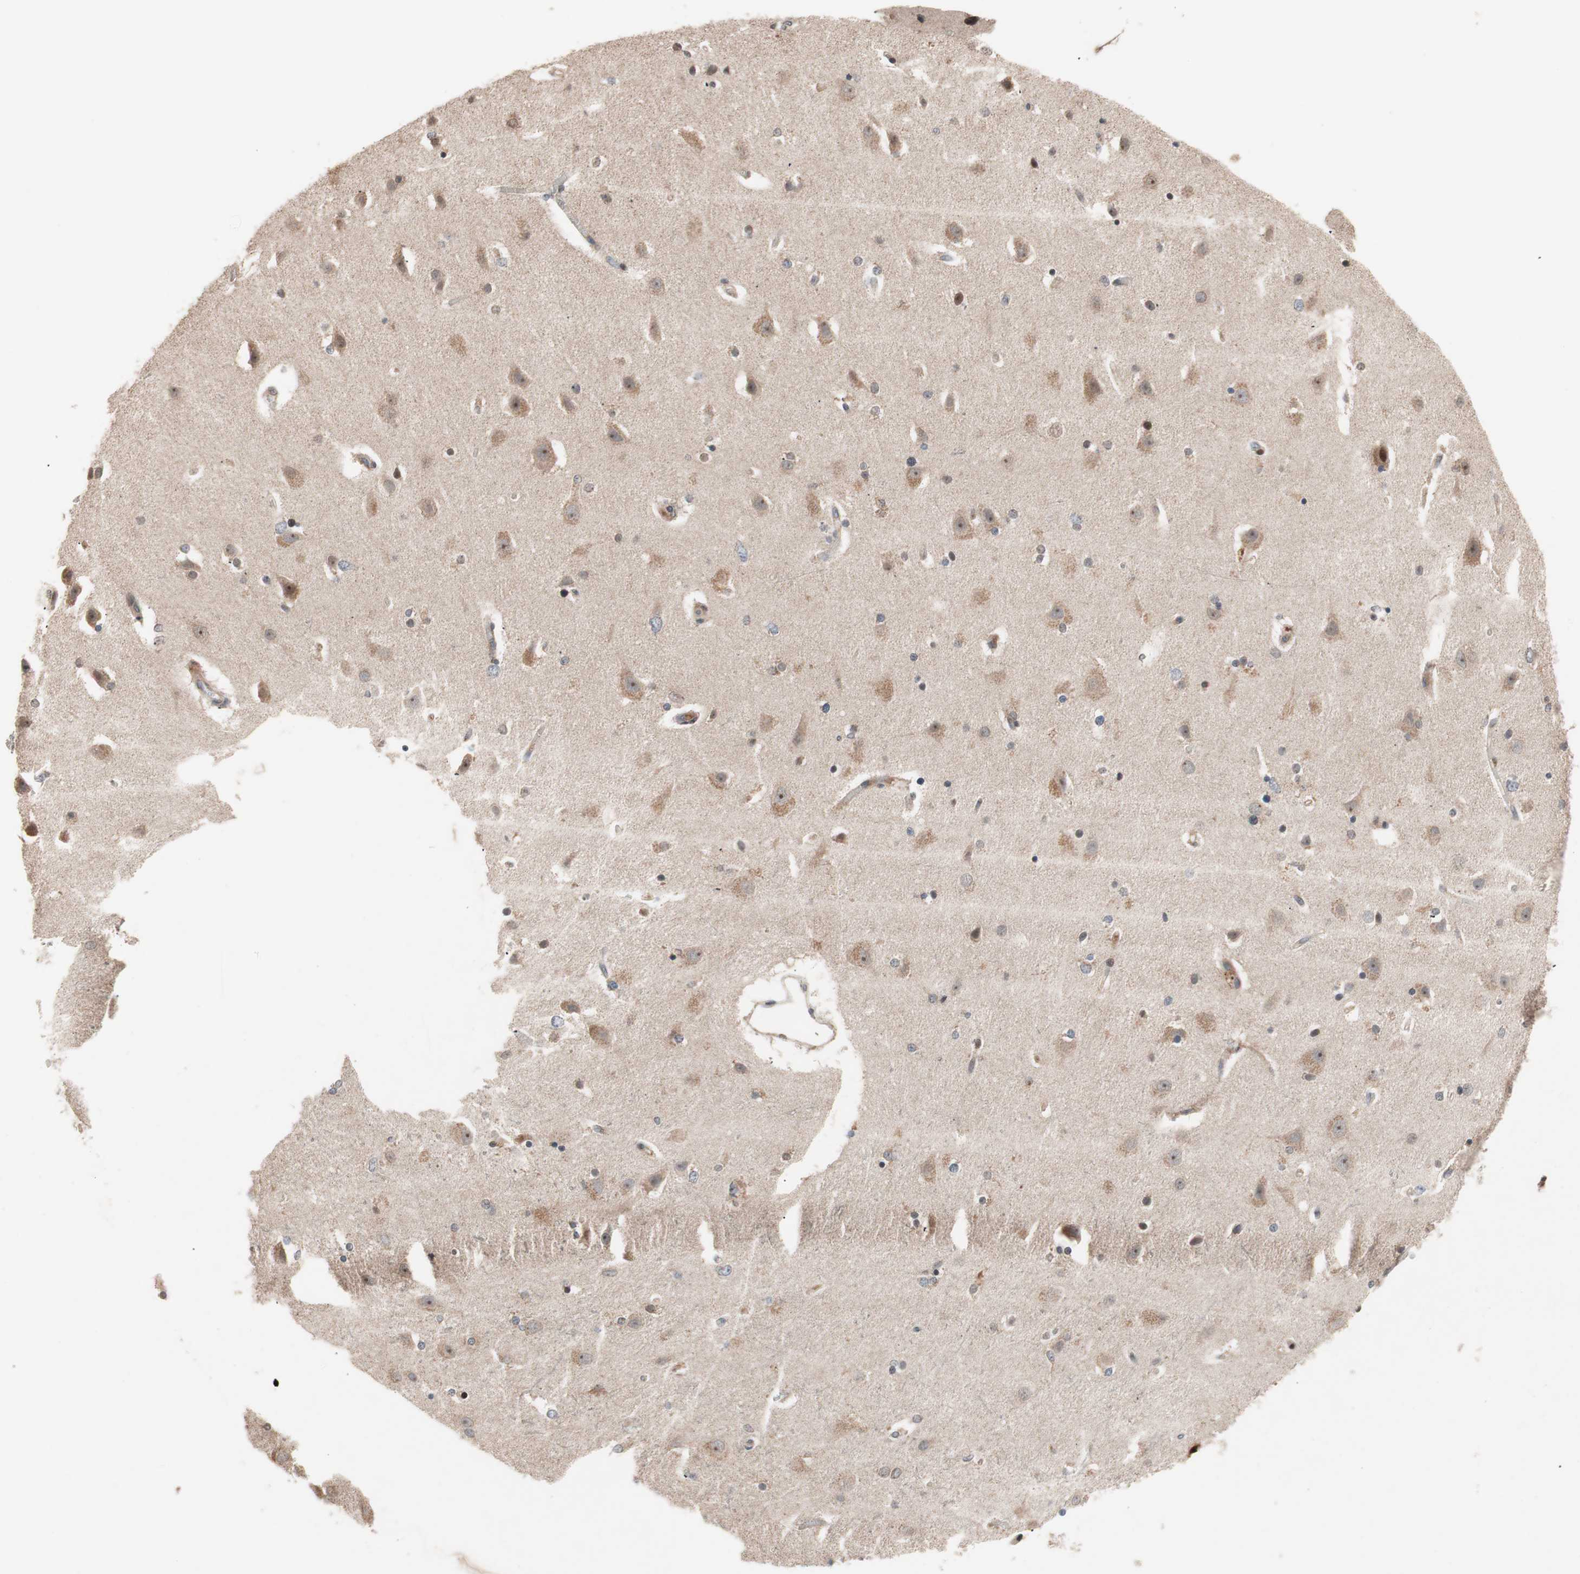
{"staining": {"intensity": "moderate", "quantity": ">75%", "location": "cytoplasmic/membranous,nuclear"}, "tissue": "caudate", "cell_type": "Glial cells", "image_type": "normal", "snomed": [{"axis": "morphology", "description": "Normal tissue, NOS"}, {"axis": "topography", "description": "Lateral ventricle wall"}], "caption": "High-power microscopy captured an IHC micrograph of normal caudate, revealing moderate cytoplasmic/membranous,nuclear positivity in about >75% of glial cells. (DAB (3,3'-diaminobenzidine) IHC, brown staining for protein, blue staining for nuclei).", "gene": "NF2", "patient": {"sex": "female", "age": 54}}